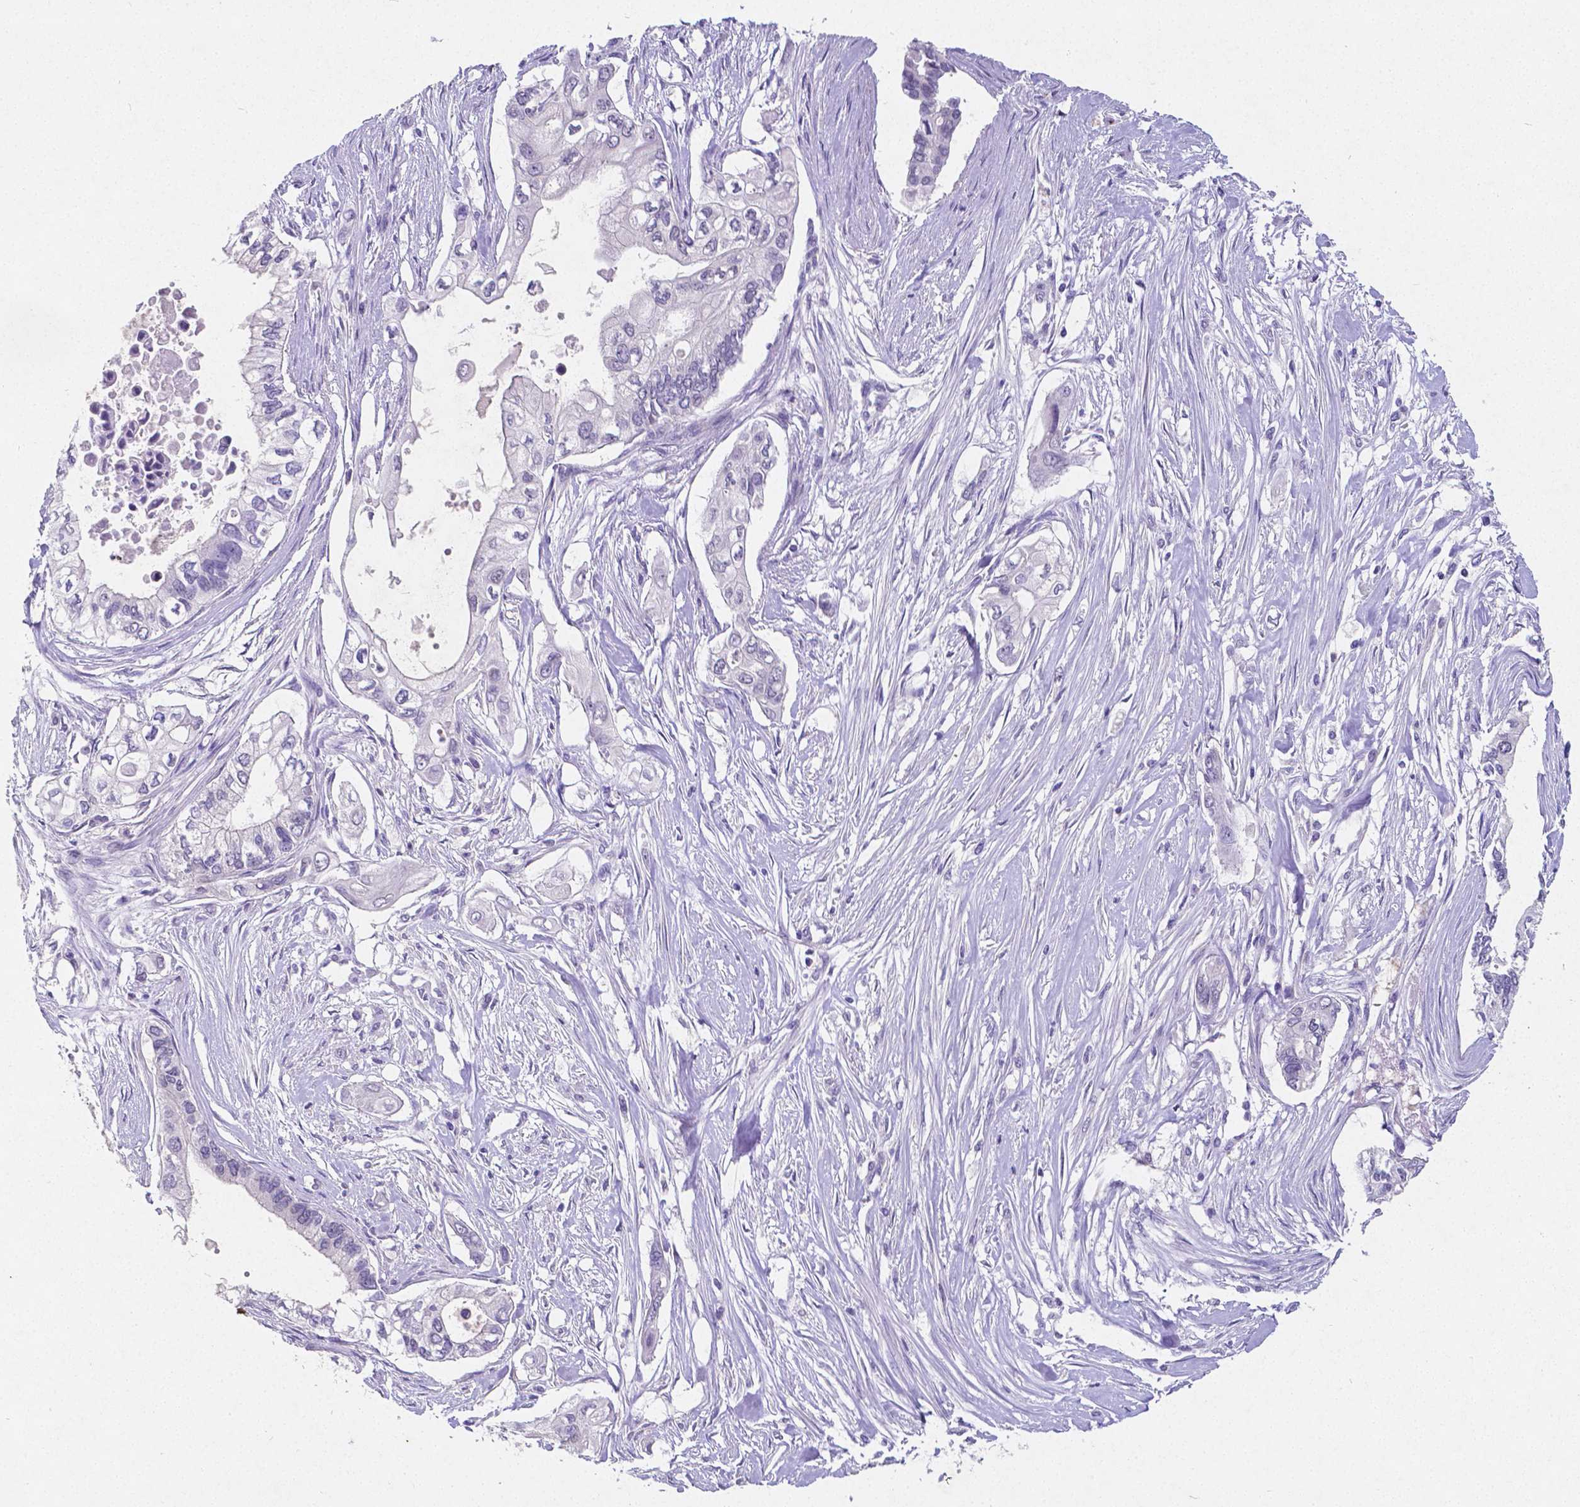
{"staining": {"intensity": "negative", "quantity": "none", "location": "none"}, "tissue": "pancreatic cancer", "cell_type": "Tumor cells", "image_type": "cancer", "snomed": [{"axis": "morphology", "description": "Adenocarcinoma, NOS"}, {"axis": "topography", "description": "Pancreas"}], "caption": "The micrograph displays no significant positivity in tumor cells of adenocarcinoma (pancreatic).", "gene": "SATB2", "patient": {"sex": "female", "age": 63}}